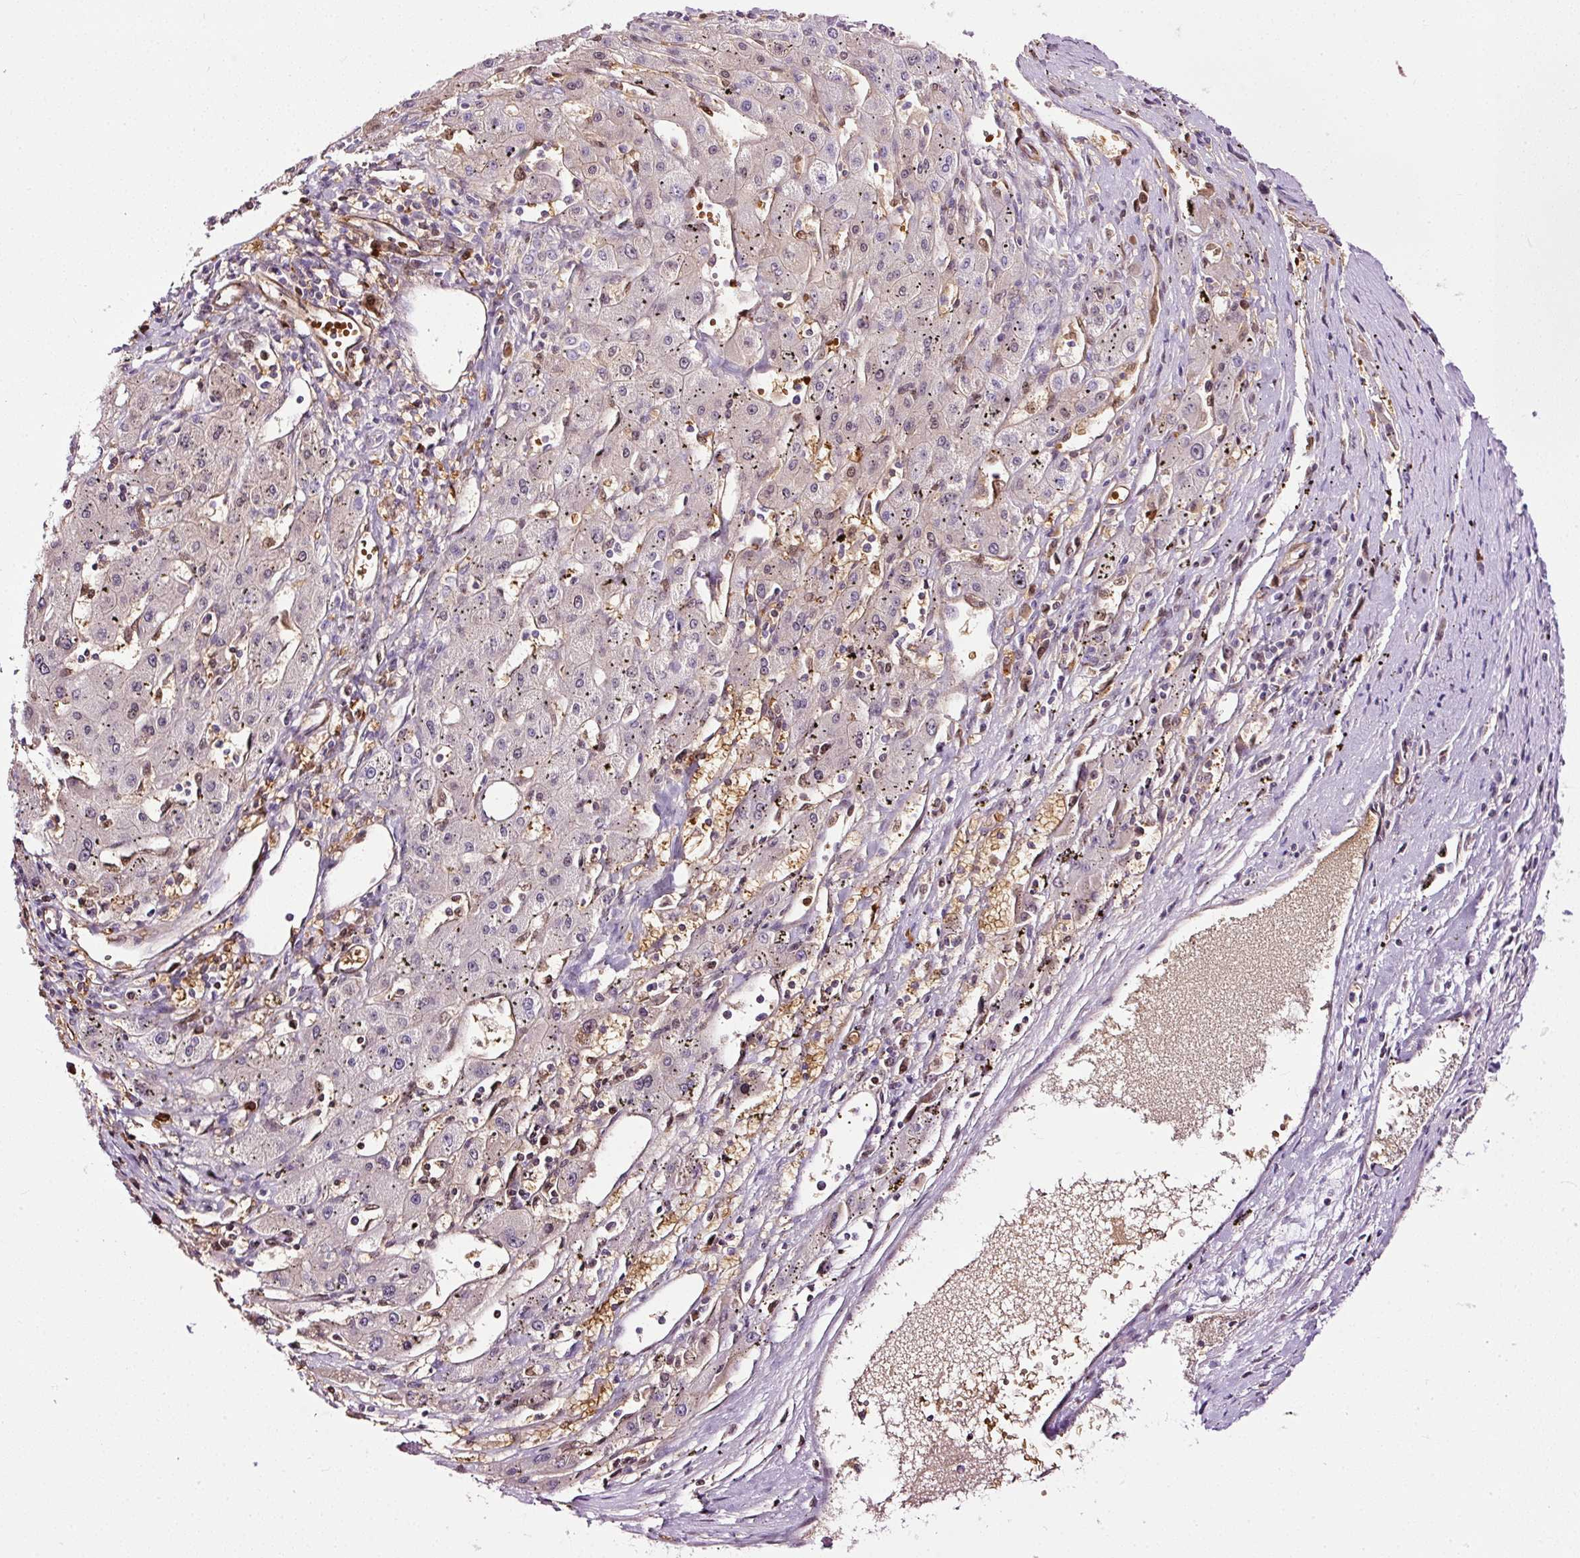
{"staining": {"intensity": "weak", "quantity": "<25%", "location": "nuclear"}, "tissue": "liver cancer", "cell_type": "Tumor cells", "image_type": "cancer", "snomed": [{"axis": "morphology", "description": "Carcinoma, Hepatocellular, NOS"}, {"axis": "topography", "description": "Liver"}], "caption": "This is an immunohistochemistry histopathology image of human liver cancer (hepatocellular carcinoma). There is no staining in tumor cells.", "gene": "USHBP1", "patient": {"sex": "male", "age": 72}}